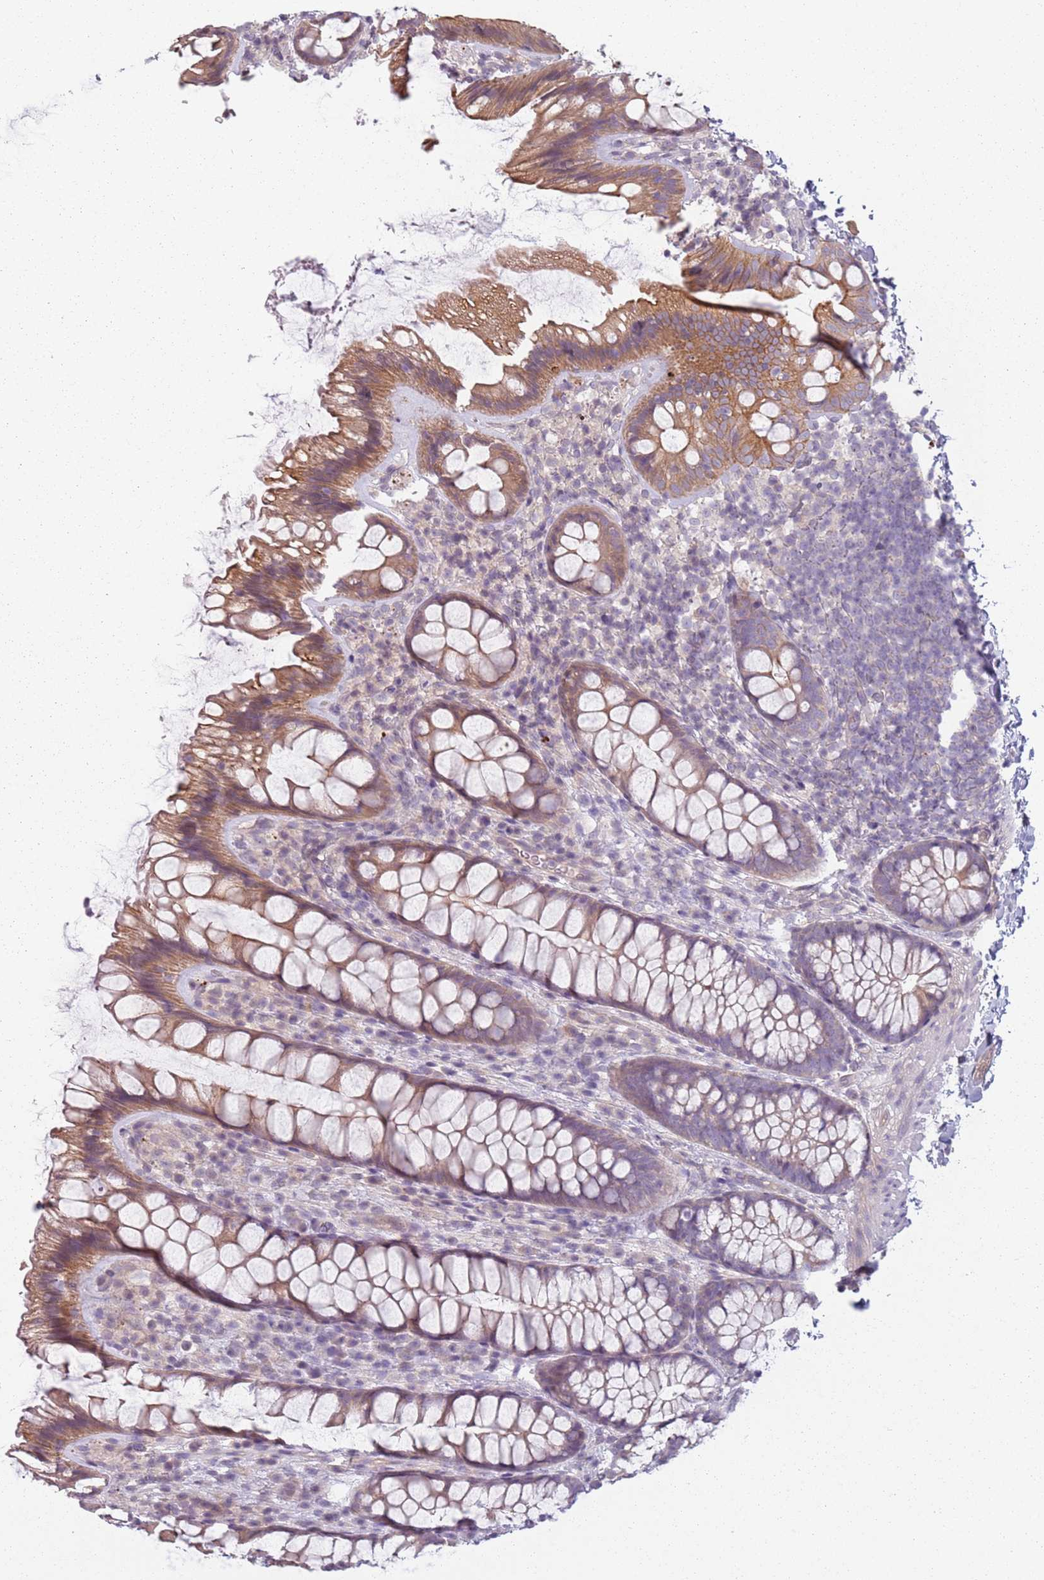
{"staining": {"intensity": "weak", "quantity": ">75%", "location": "cytoplasmic/membranous"}, "tissue": "colon", "cell_type": "Endothelial cells", "image_type": "normal", "snomed": [{"axis": "morphology", "description": "Normal tissue, NOS"}, {"axis": "topography", "description": "Colon"}], "caption": "A photomicrograph of human colon stained for a protein reveals weak cytoplasmic/membranous brown staining in endothelial cells.", "gene": "TLCD2", "patient": {"sex": "male", "age": 46}}